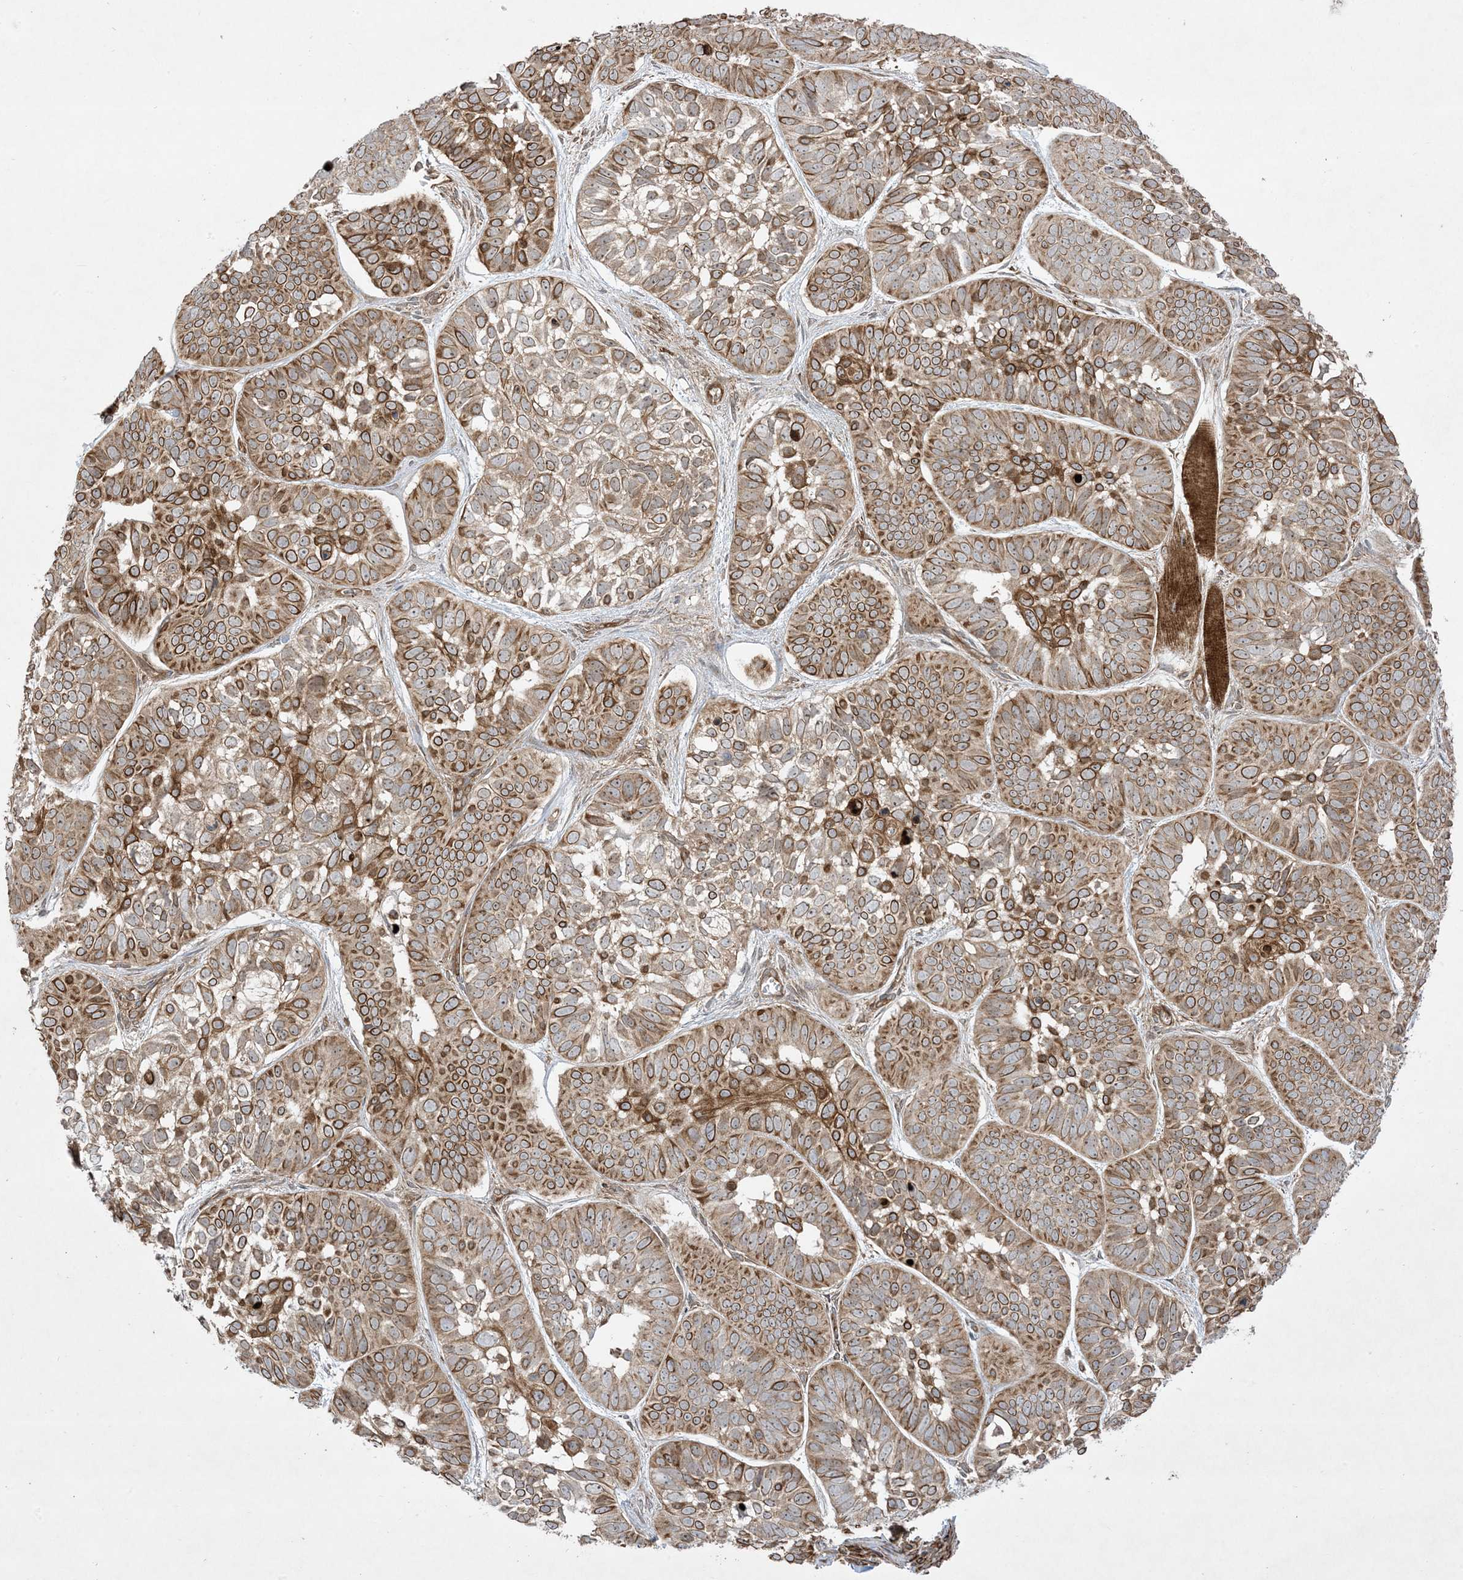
{"staining": {"intensity": "strong", "quantity": ">75%", "location": "cytoplasmic/membranous,nuclear"}, "tissue": "skin cancer", "cell_type": "Tumor cells", "image_type": "cancer", "snomed": [{"axis": "morphology", "description": "Basal cell carcinoma"}, {"axis": "topography", "description": "Skin"}], "caption": "A high amount of strong cytoplasmic/membranous and nuclear expression is identified in approximately >75% of tumor cells in basal cell carcinoma (skin) tissue.", "gene": "SOGA3", "patient": {"sex": "male", "age": 62}}